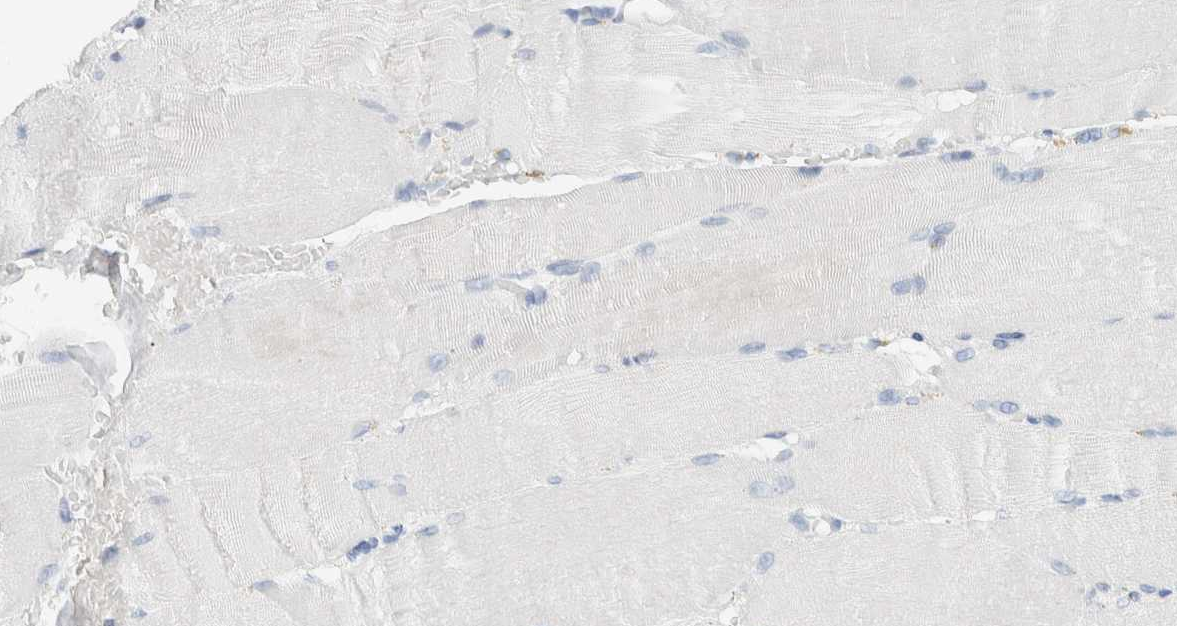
{"staining": {"intensity": "negative", "quantity": "none", "location": "none"}, "tissue": "skeletal muscle", "cell_type": "Myocytes", "image_type": "normal", "snomed": [{"axis": "morphology", "description": "Normal tissue, NOS"}, {"axis": "topography", "description": "Skin"}, {"axis": "topography", "description": "Skeletal muscle"}], "caption": "High magnification brightfield microscopy of unremarkable skeletal muscle stained with DAB (brown) and counterstained with hematoxylin (blue): myocytes show no significant expression. Nuclei are stained in blue.", "gene": "ALOX12B", "patient": {"sex": "male", "age": 83}}